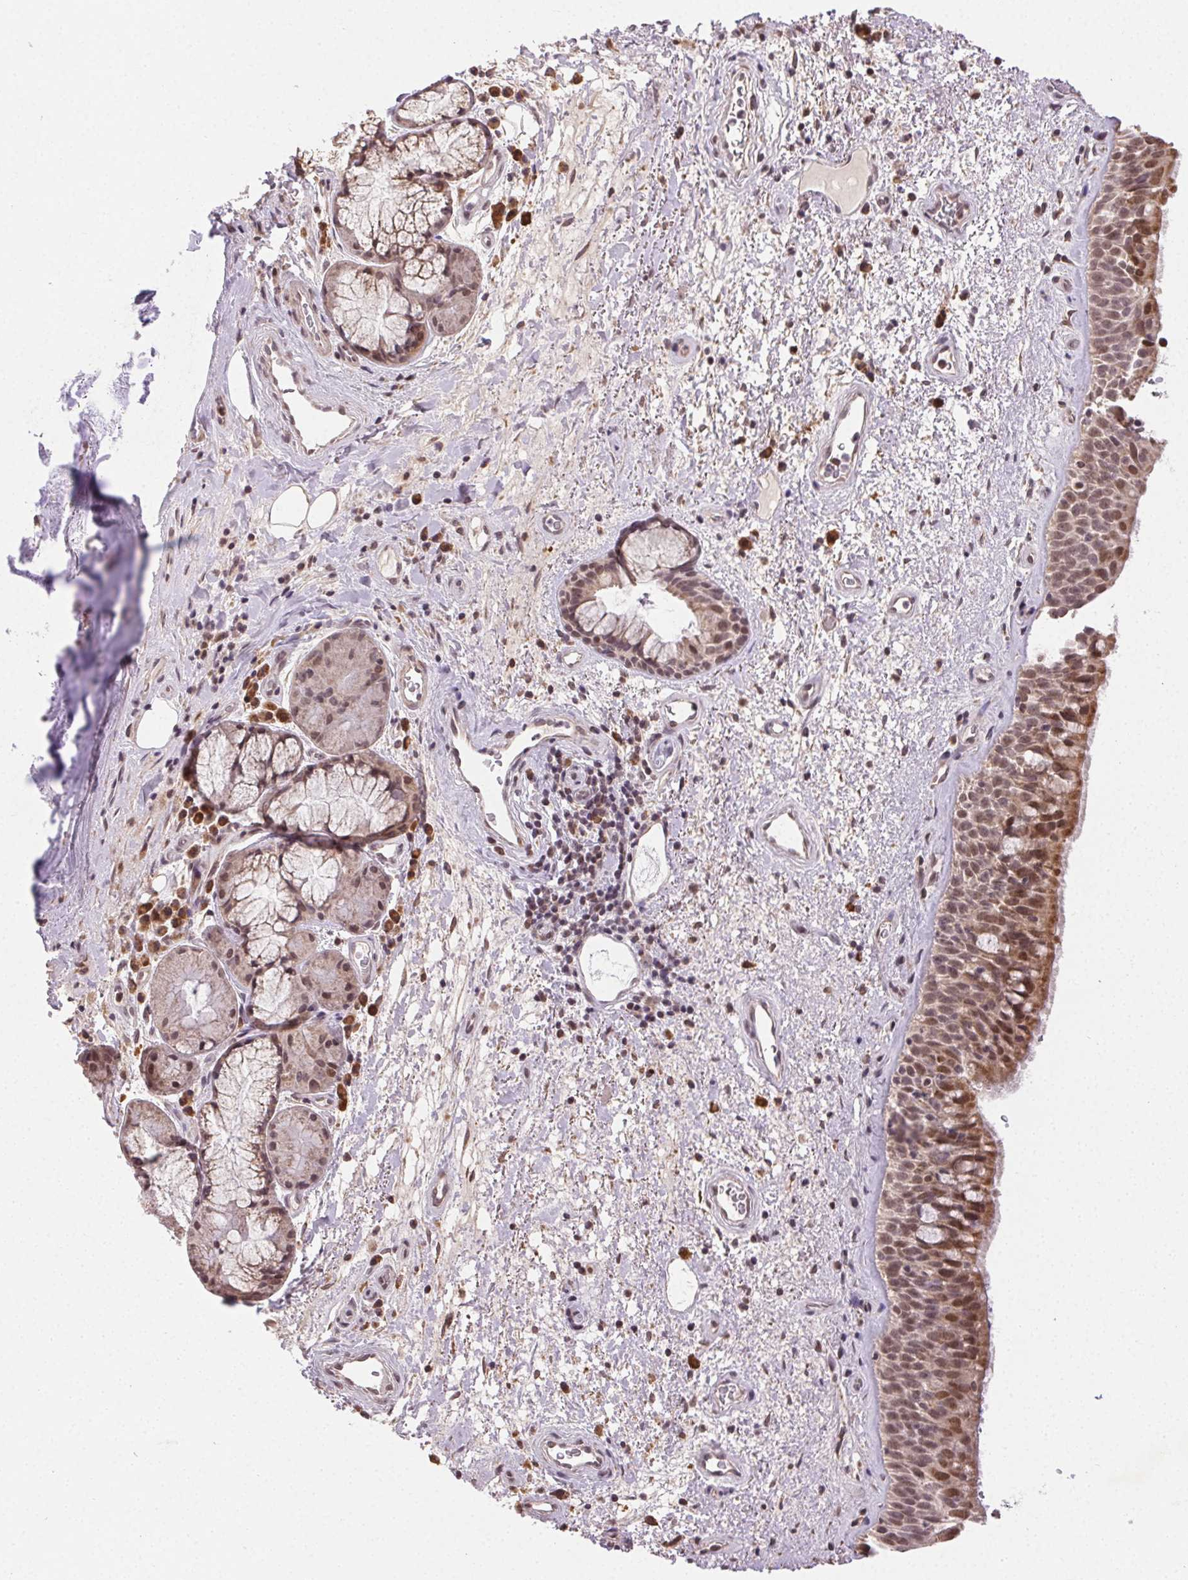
{"staining": {"intensity": "moderate", "quantity": ">75%", "location": "cytoplasmic/membranous,nuclear"}, "tissue": "bronchus", "cell_type": "Respiratory epithelial cells", "image_type": "normal", "snomed": [{"axis": "morphology", "description": "Normal tissue, NOS"}, {"axis": "topography", "description": "Bronchus"}], "caption": "This histopathology image reveals IHC staining of benign human bronchus, with medium moderate cytoplasmic/membranous,nuclear staining in about >75% of respiratory epithelial cells.", "gene": "PIWIL4", "patient": {"sex": "male", "age": 48}}